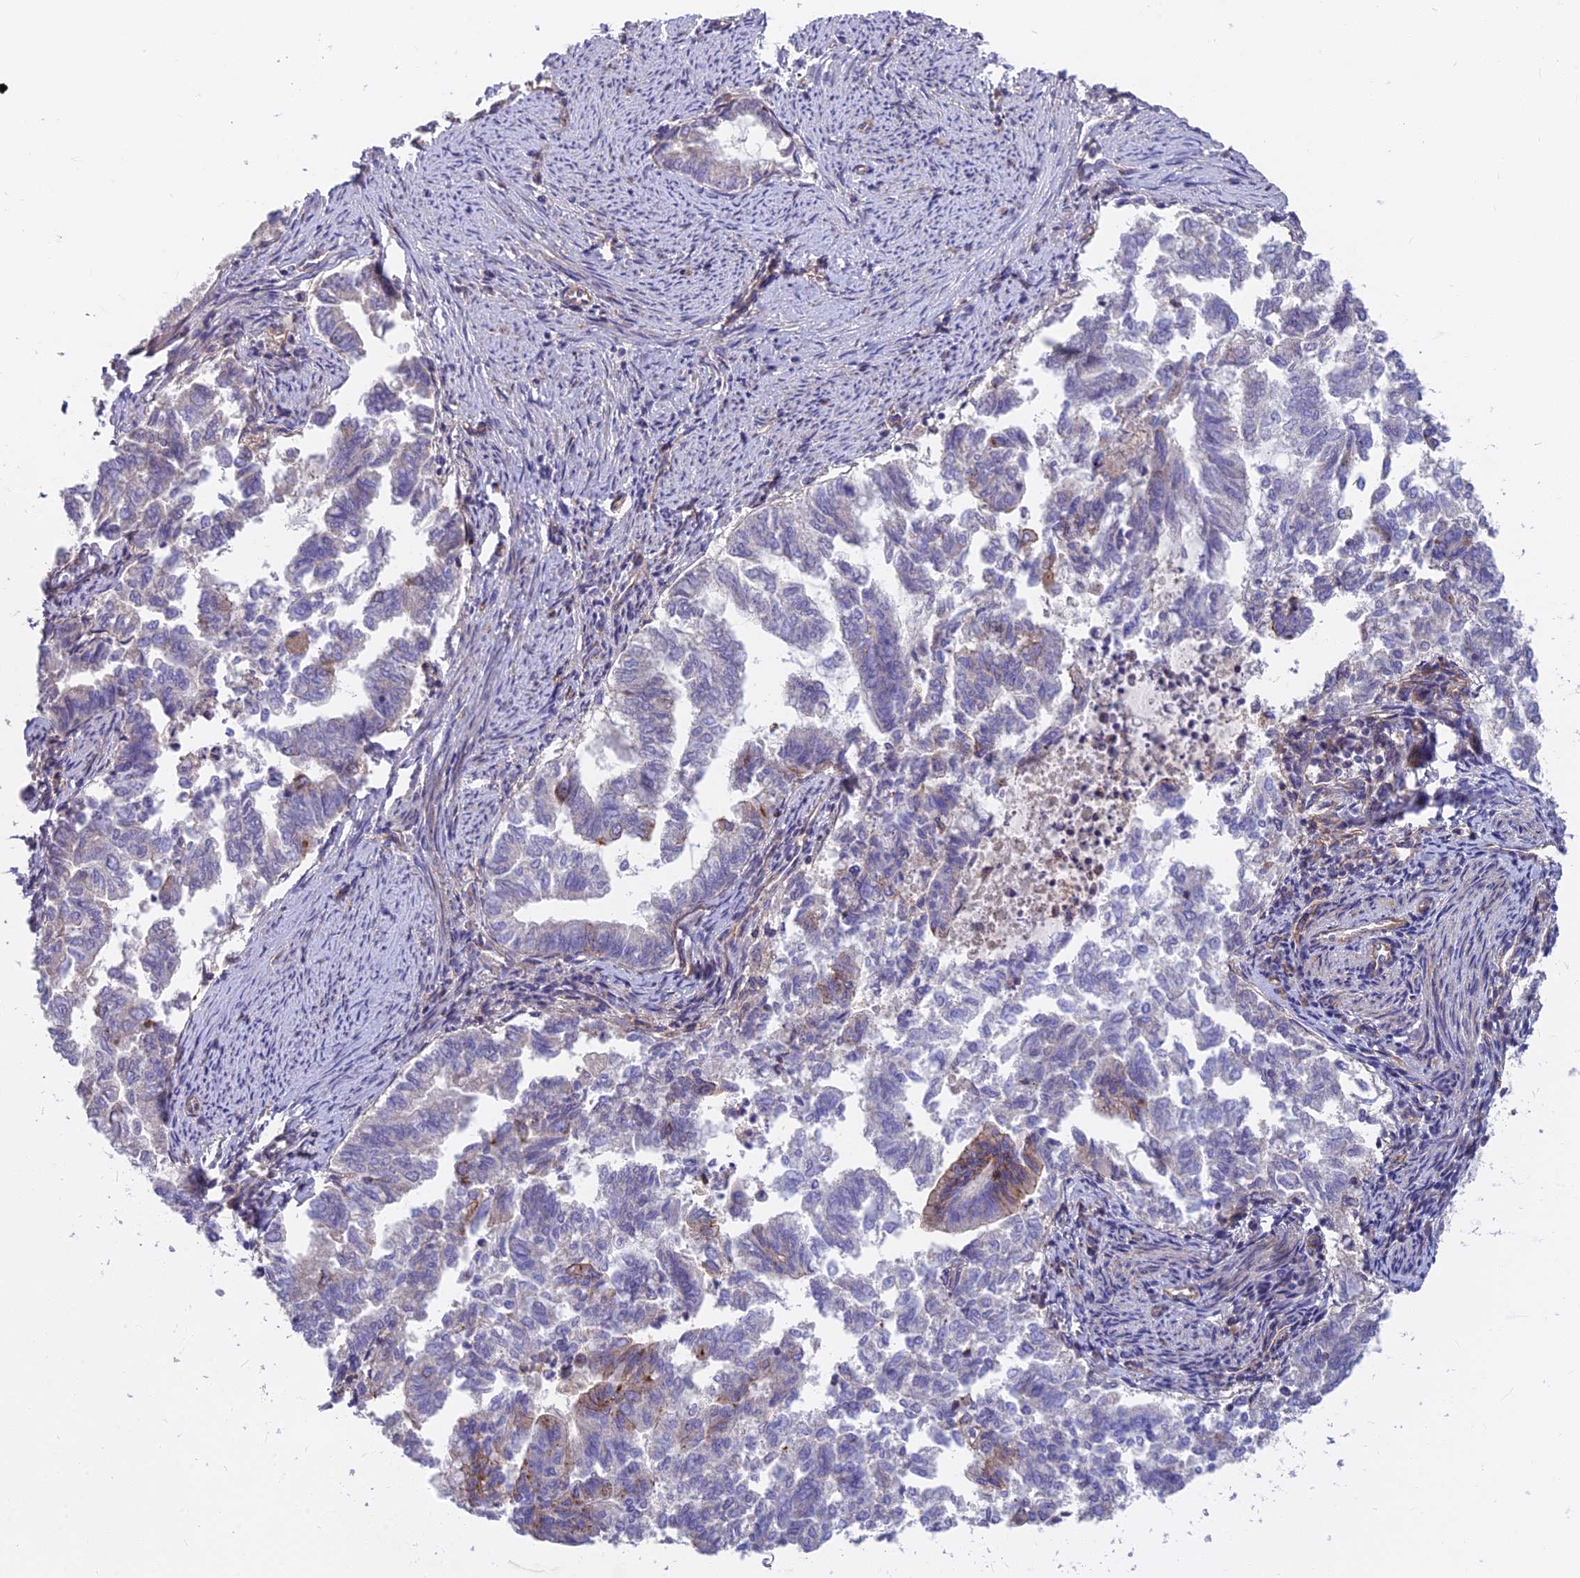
{"staining": {"intensity": "moderate", "quantity": "<25%", "location": "cytoplasmic/membranous"}, "tissue": "endometrial cancer", "cell_type": "Tumor cells", "image_type": "cancer", "snomed": [{"axis": "morphology", "description": "Adenocarcinoma, NOS"}, {"axis": "topography", "description": "Endometrium"}], "caption": "Immunohistochemistry (DAB) staining of adenocarcinoma (endometrial) shows moderate cytoplasmic/membranous protein positivity in approximately <25% of tumor cells.", "gene": "FRMPD1", "patient": {"sex": "female", "age": 79}}